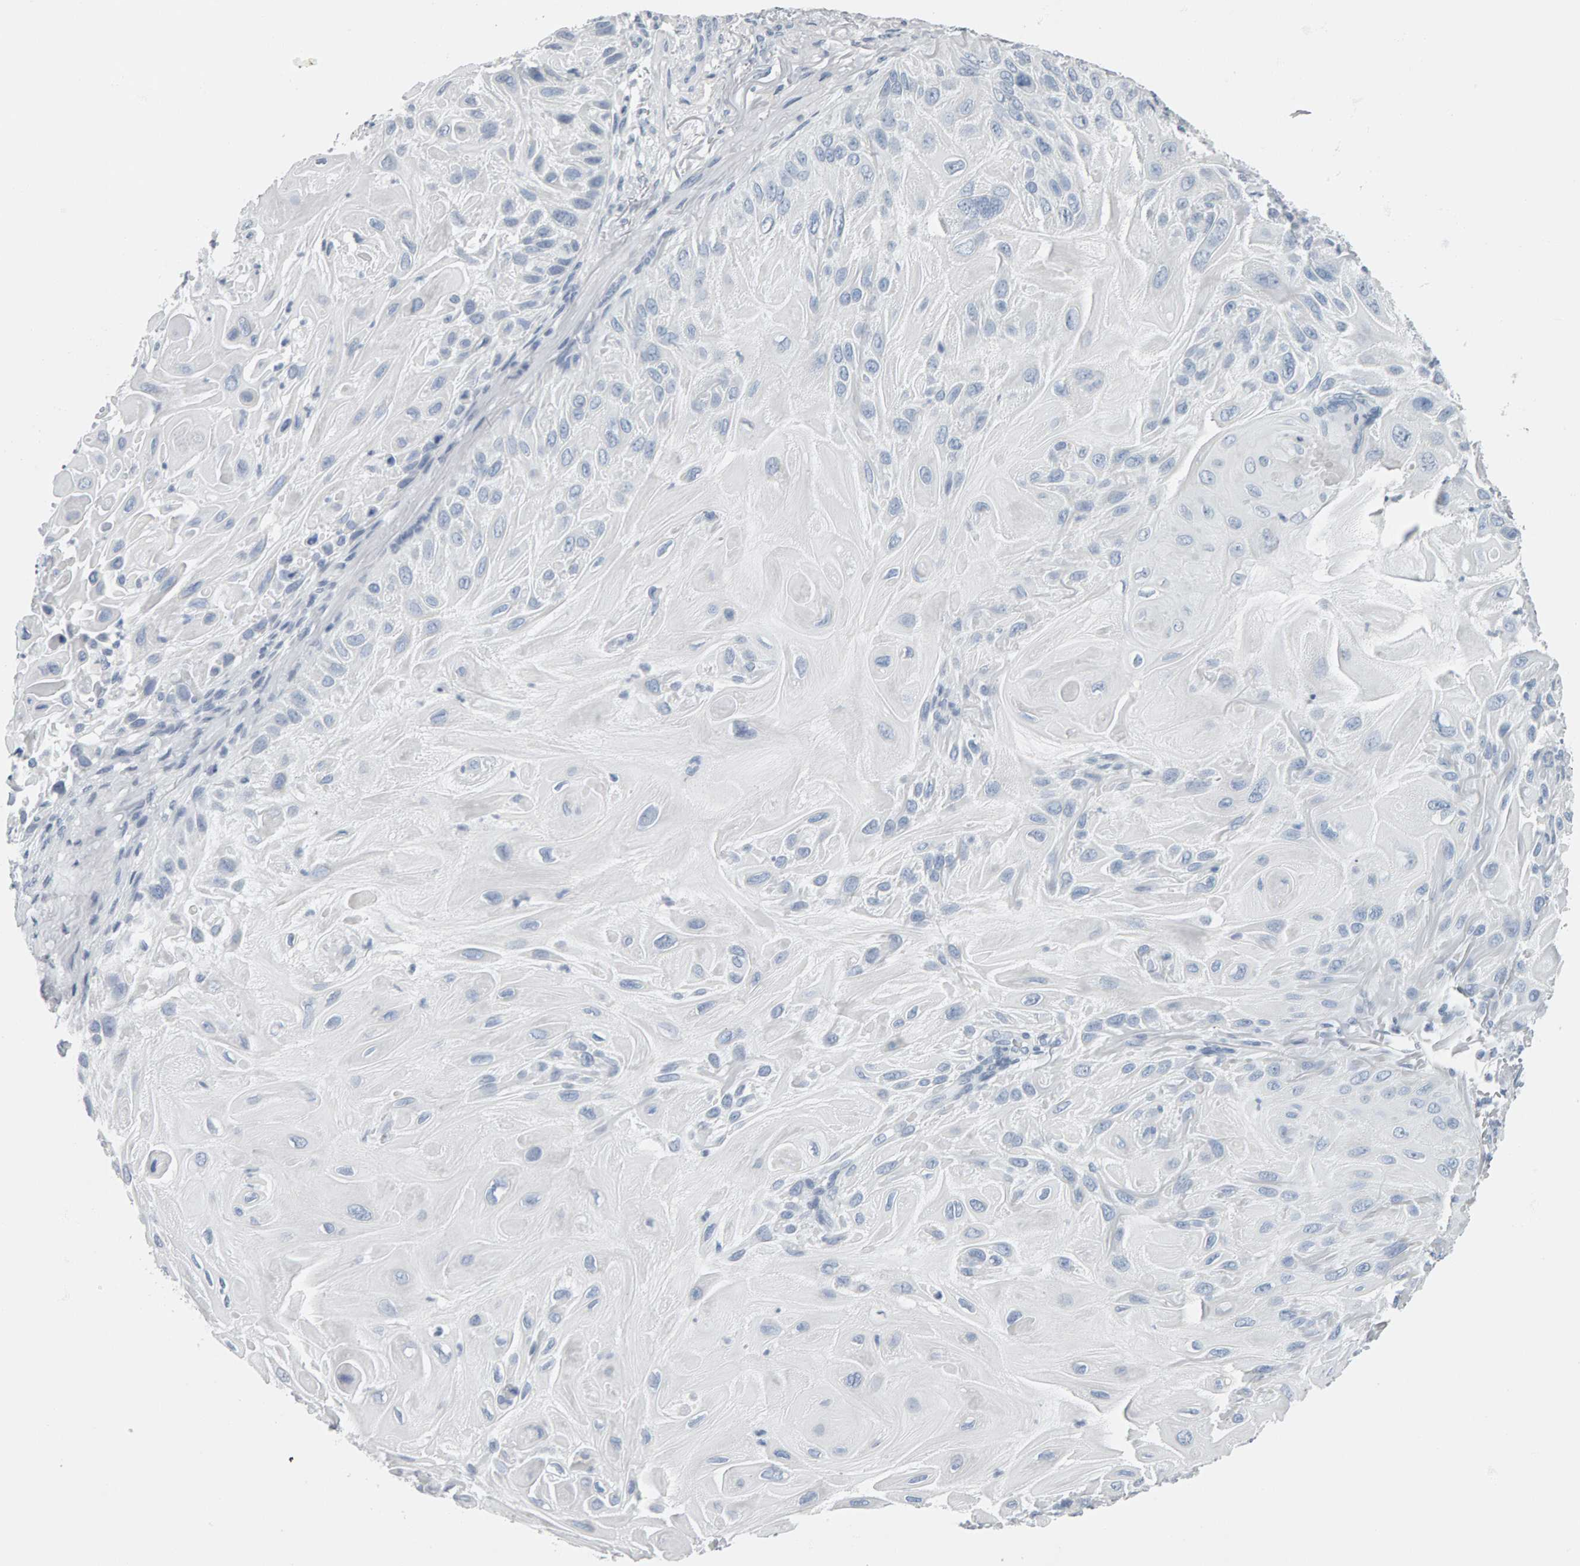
{"staining": {"intensity": "negative", "quantity": "none", "location": "none"}, "tissue": "skin cancer", "cell_type": "Tumor cells", "image_type": "cancer", "snomed": [{"axis": "morphology", "description": "Squamous cell carcinoma, NOS"}, {"axis": "topography", "description": "Skin"}], "caption": "IHC of human skin cancer demonstrates no positivity in tumor cells.", "gene": "SPACA3", "patient": {"sex": "female", "age": 77}}